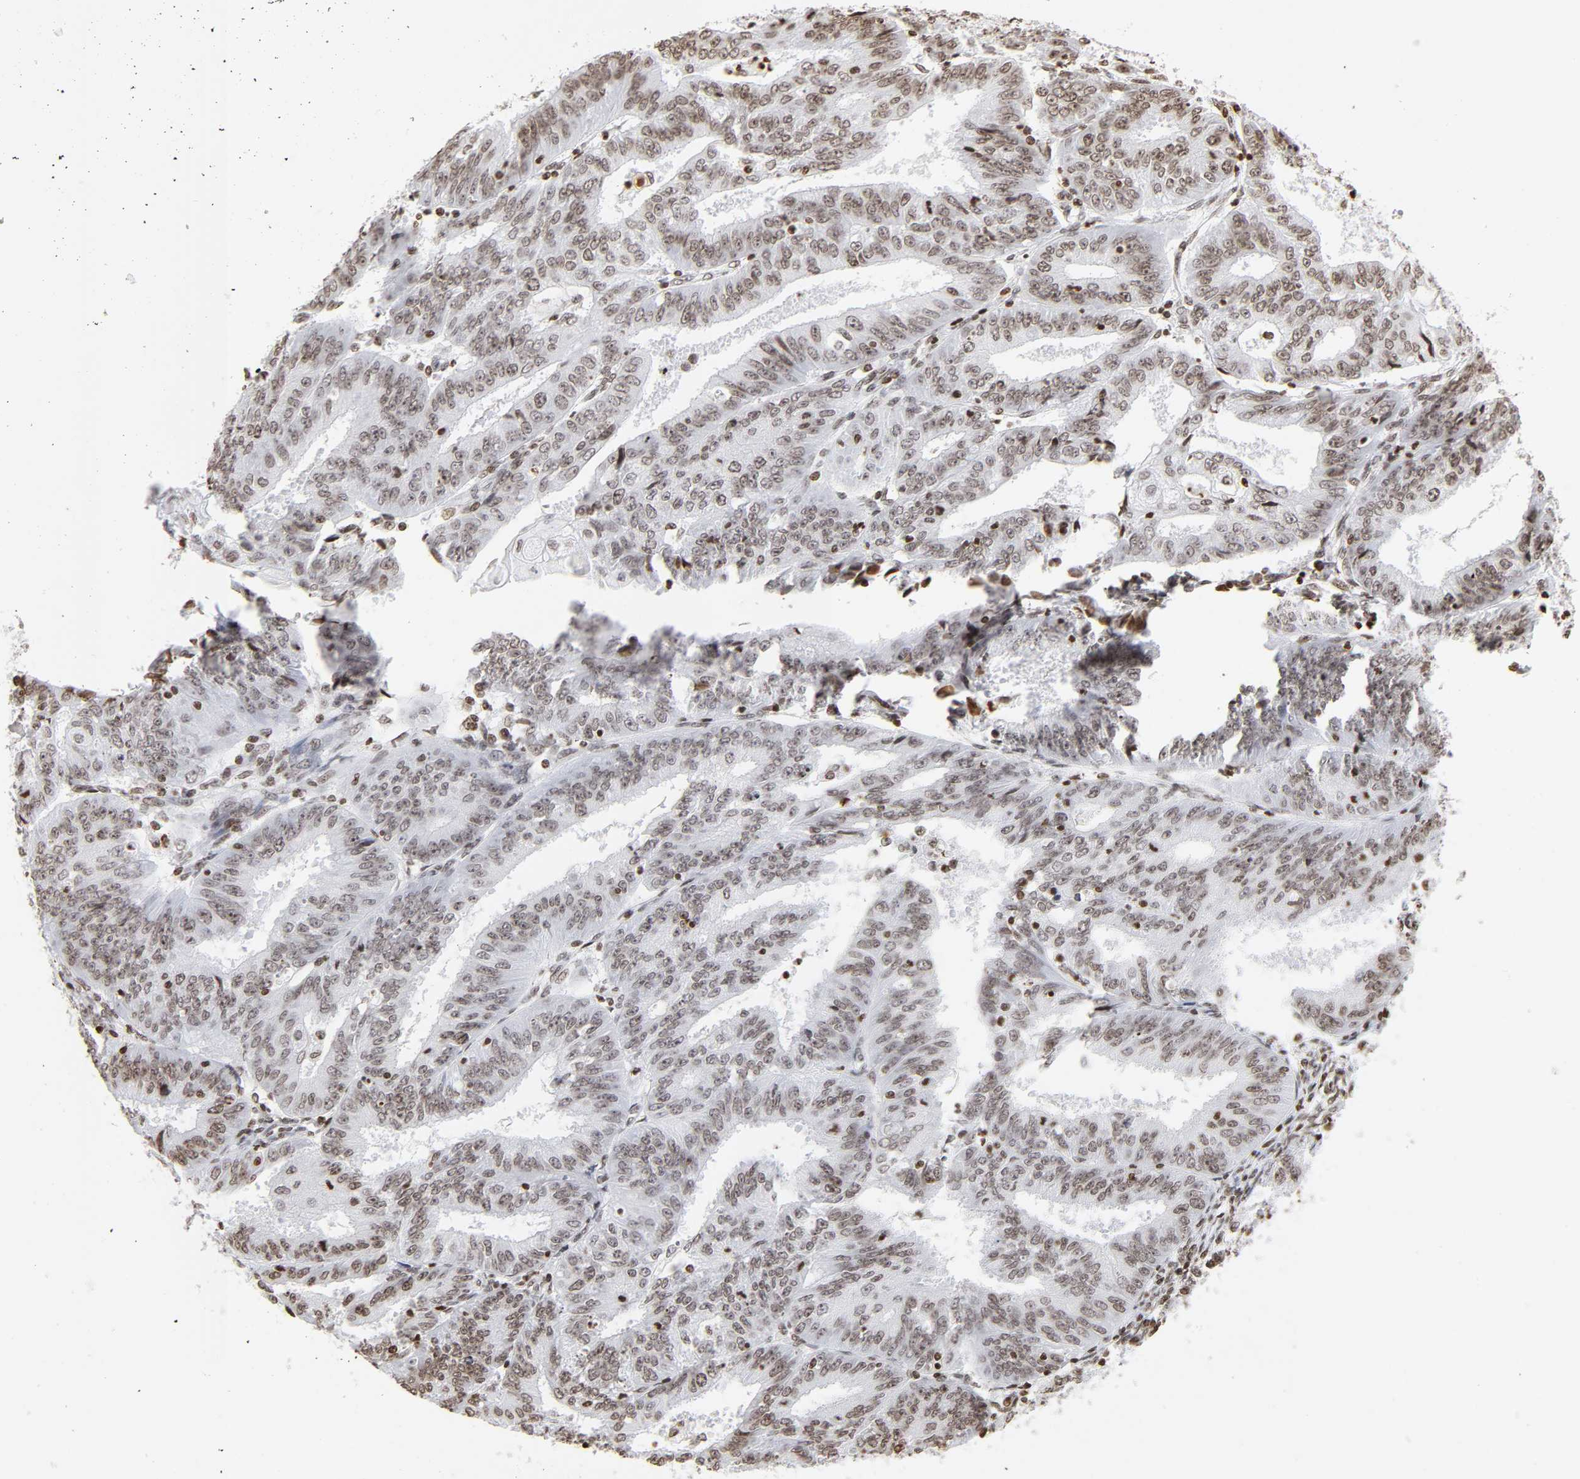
{"staining": {"intensity": "weak", "quantity": ">75%", "location": "nuclear"}, "tissue": "endometrial cancer", "cell_type": "Tumor cells", "image_type": "cancer", "snomed": [{"axis": "morphology", "description": "Adenocarcinoma, NOS"}, {"axis": "topography", "description": "Endometrium"}], "caption": "Weak nuclear protein staining is identified in approximately >75% of tumor cells in endometrial cancer.", "gene": "H2AC12", "patient": {"sex": "female", "age": 42}}